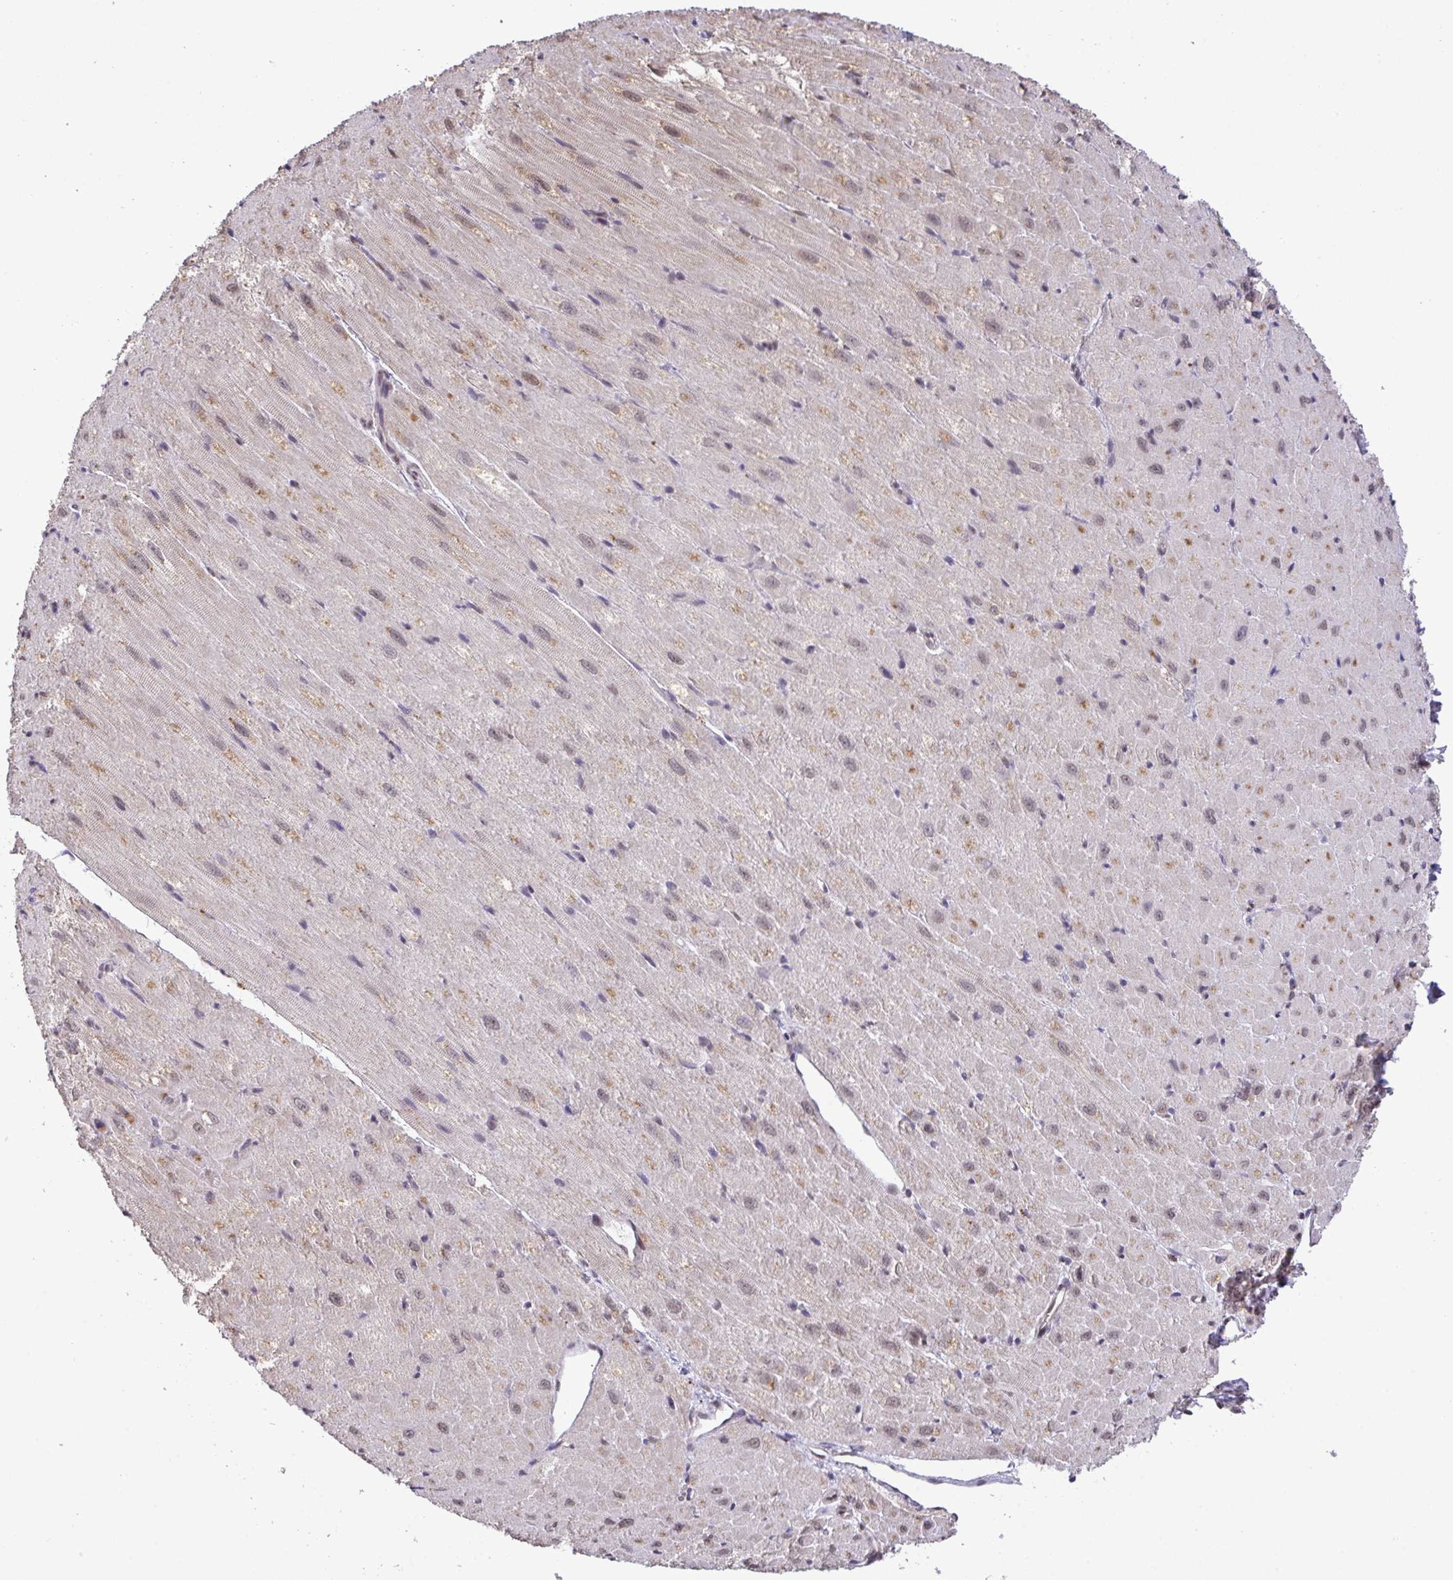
{"staining": {"intensity": "strong", "quantity": "<25%", "location": "cytoplasmic/membranous,nuclear"}, "tissue": "heart muscle", "cell_type": "Cardiomyocytes", "image_type": "normal", "snomed": [{"axis": "morphology", "description": "Normal tissue, NOS"}, {"axis": "topography", "description": "Heart"}], "caption": "IHC (DAB) staining of benign human heart muscle demonstrates strong cytoplasmic/membranous,nuclear protein expression in approximately <25% of cardiomyocytes.", "gene": "C12orf57", "patient": {"sex": "male", "age": 62}}